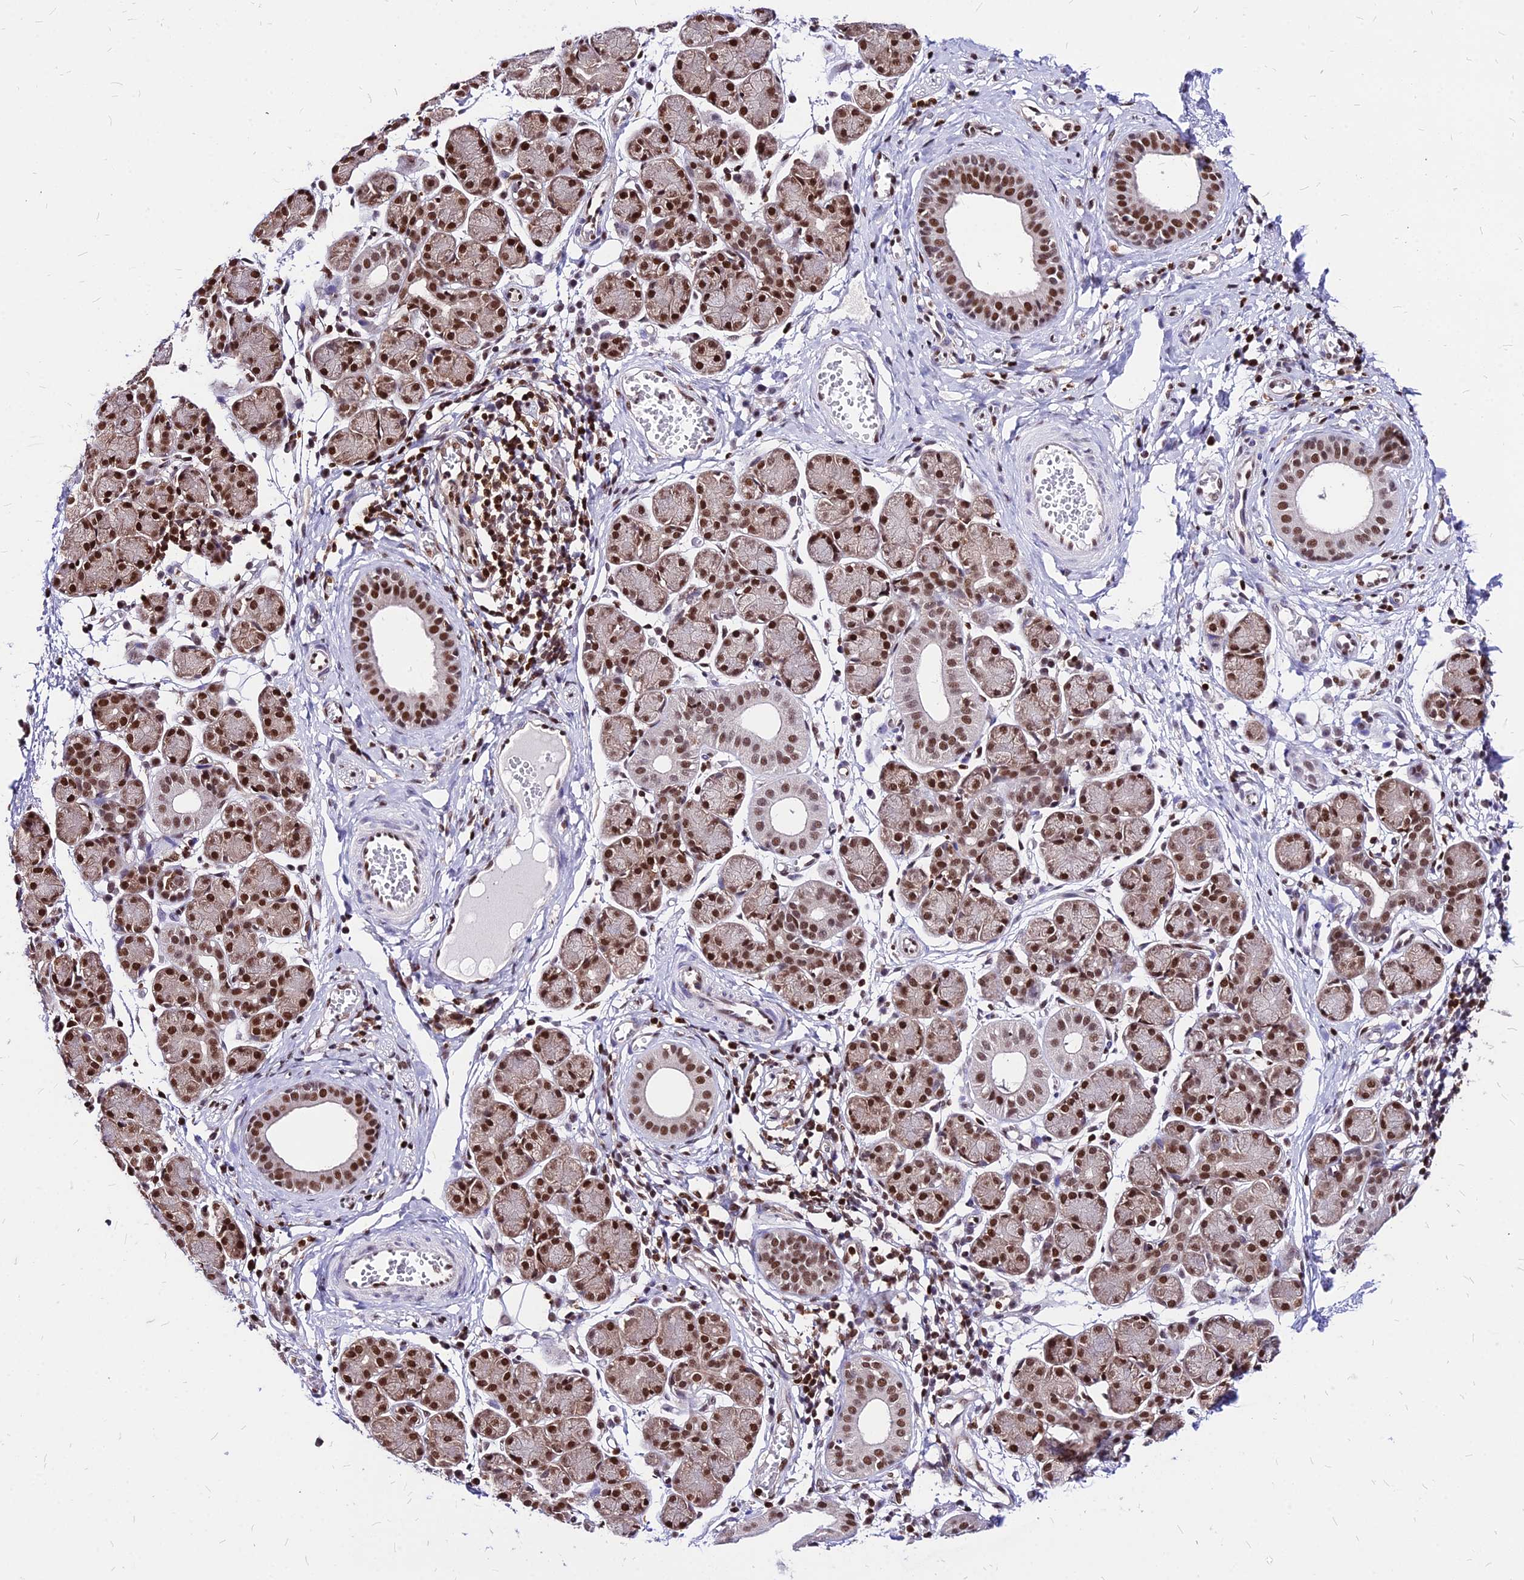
{"staining": {"intensity": "moderate", "quantity": ">75%", "location": "nuclear"}, "tissue": "salivary gland", "cell_type": "Glandular cells", "image_type": "normal", "snomed": [{"axis": "morphology", "description": "Normal tissue, NOS"}, {"axis": "morphology", "description": "Inflammation, NOS"}, {"axis": "topography", "description": "Lymph node"}, {"axis": "topography", "description": "Salivary gland"}], "caption": "Immunohistochemistry micrograph of unremarkable salivary gland stained for a protein (brown), which shows medium levels of moderate nuclear staining in about >75% of glandular cells.", "gene": "PAXX", "patient": {"sex": "male", "age": 3}}